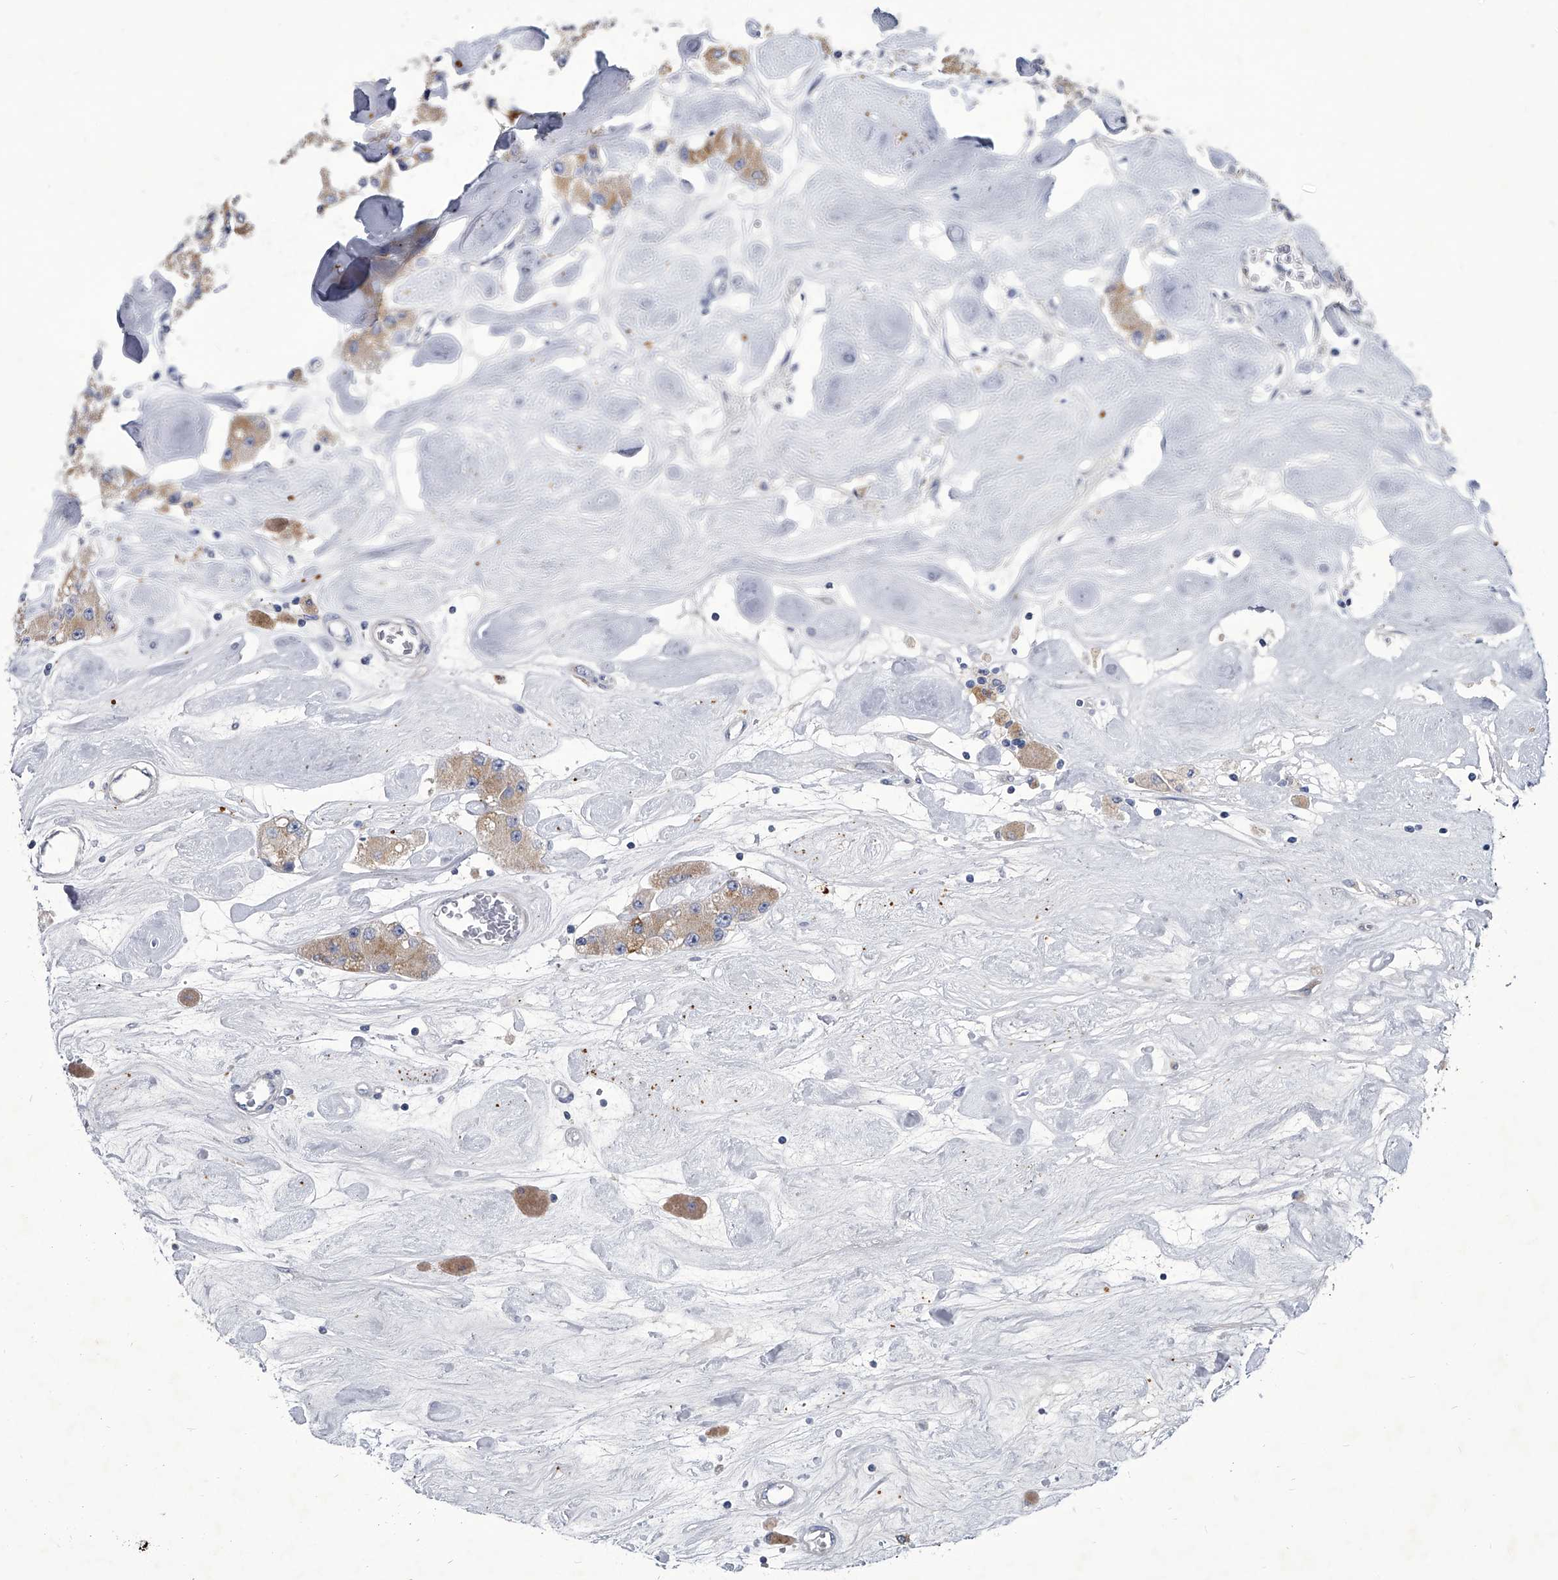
{"staining": {"intensity": "weak", "quantity": ">75%", "location": "cytoplasmic/membranous"}, "tissue": "carcinoid", "cell_type": "Tumor cells", "image_type": "cancer", "snomed": [{"axis": "morphology", "description": "Carcinoid, malignant, NOS"}, {"axis": "topography", "description": "Pancreas"}], "caption": "Carcinoid stained for a protein (brown) displays weak cytoplasmic/membranous positive positivity in approximately >75% of tumor cells.", "gene": "SPP1", "patient": {"sex": "male", "age": 41}}